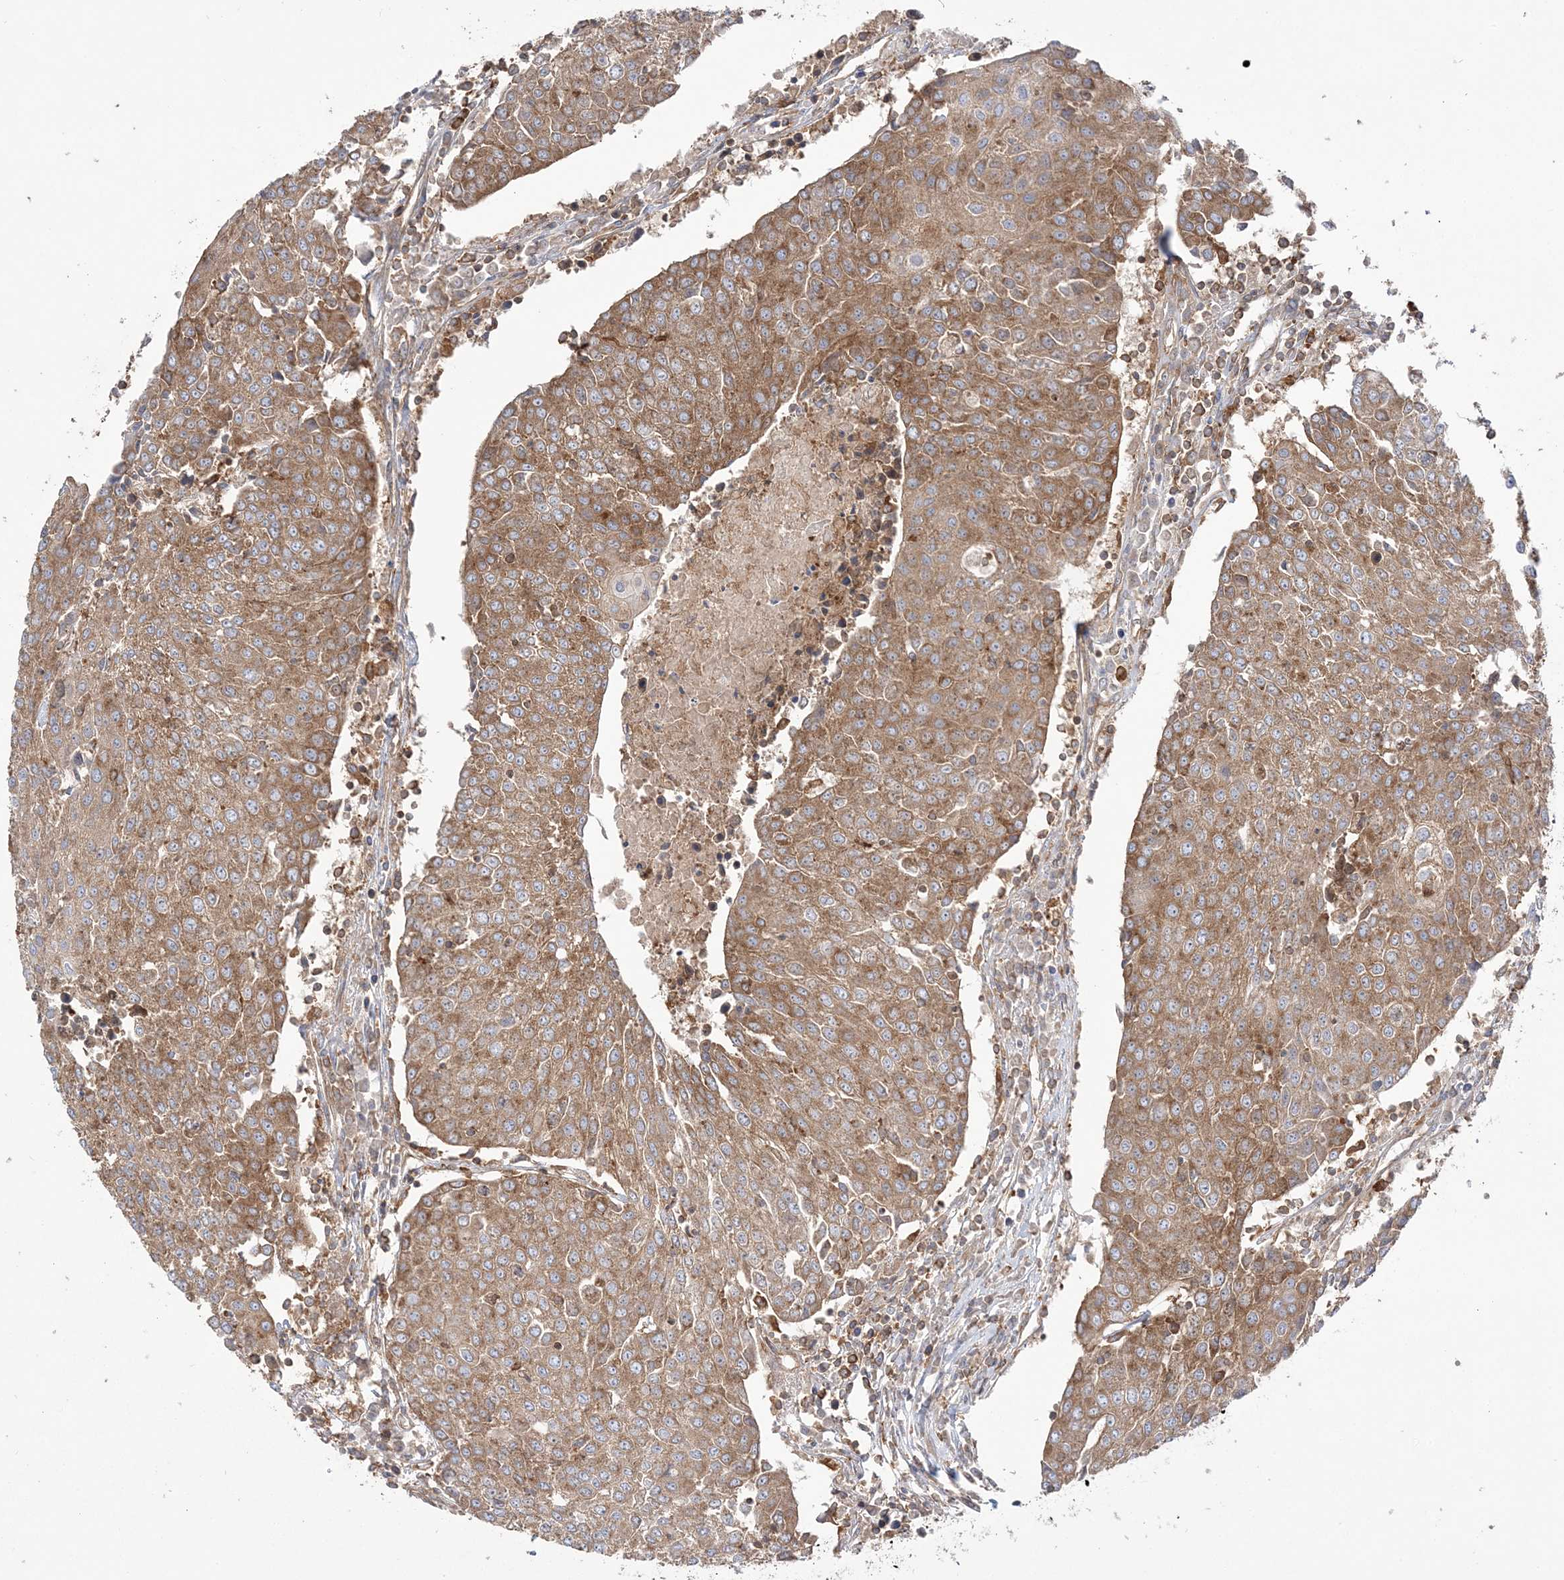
{"staining": {"intensity": "moderate", "quantity": ">75%", "location": "cytoplasmic/membranous"}, "tissue": "urothelial cancer", "cell_type": "Tumor cells", "image_type": "cancer", "snomed": [{"axis": "morphology", "description": "Urothelial carcinoma, High grade"}, {"axis": "topography", "description": "Urinary bladder"}], "caption": "An IHC photomicrograph of neoplastic tissue is shown. Protein staining in brown labels moderate cytoplasmic/membranous positivity in high-grade urothelial carcinoma within tumor cells.", "gene": "TBC1D5", "patient": {"sex": "female", "age": 85}}